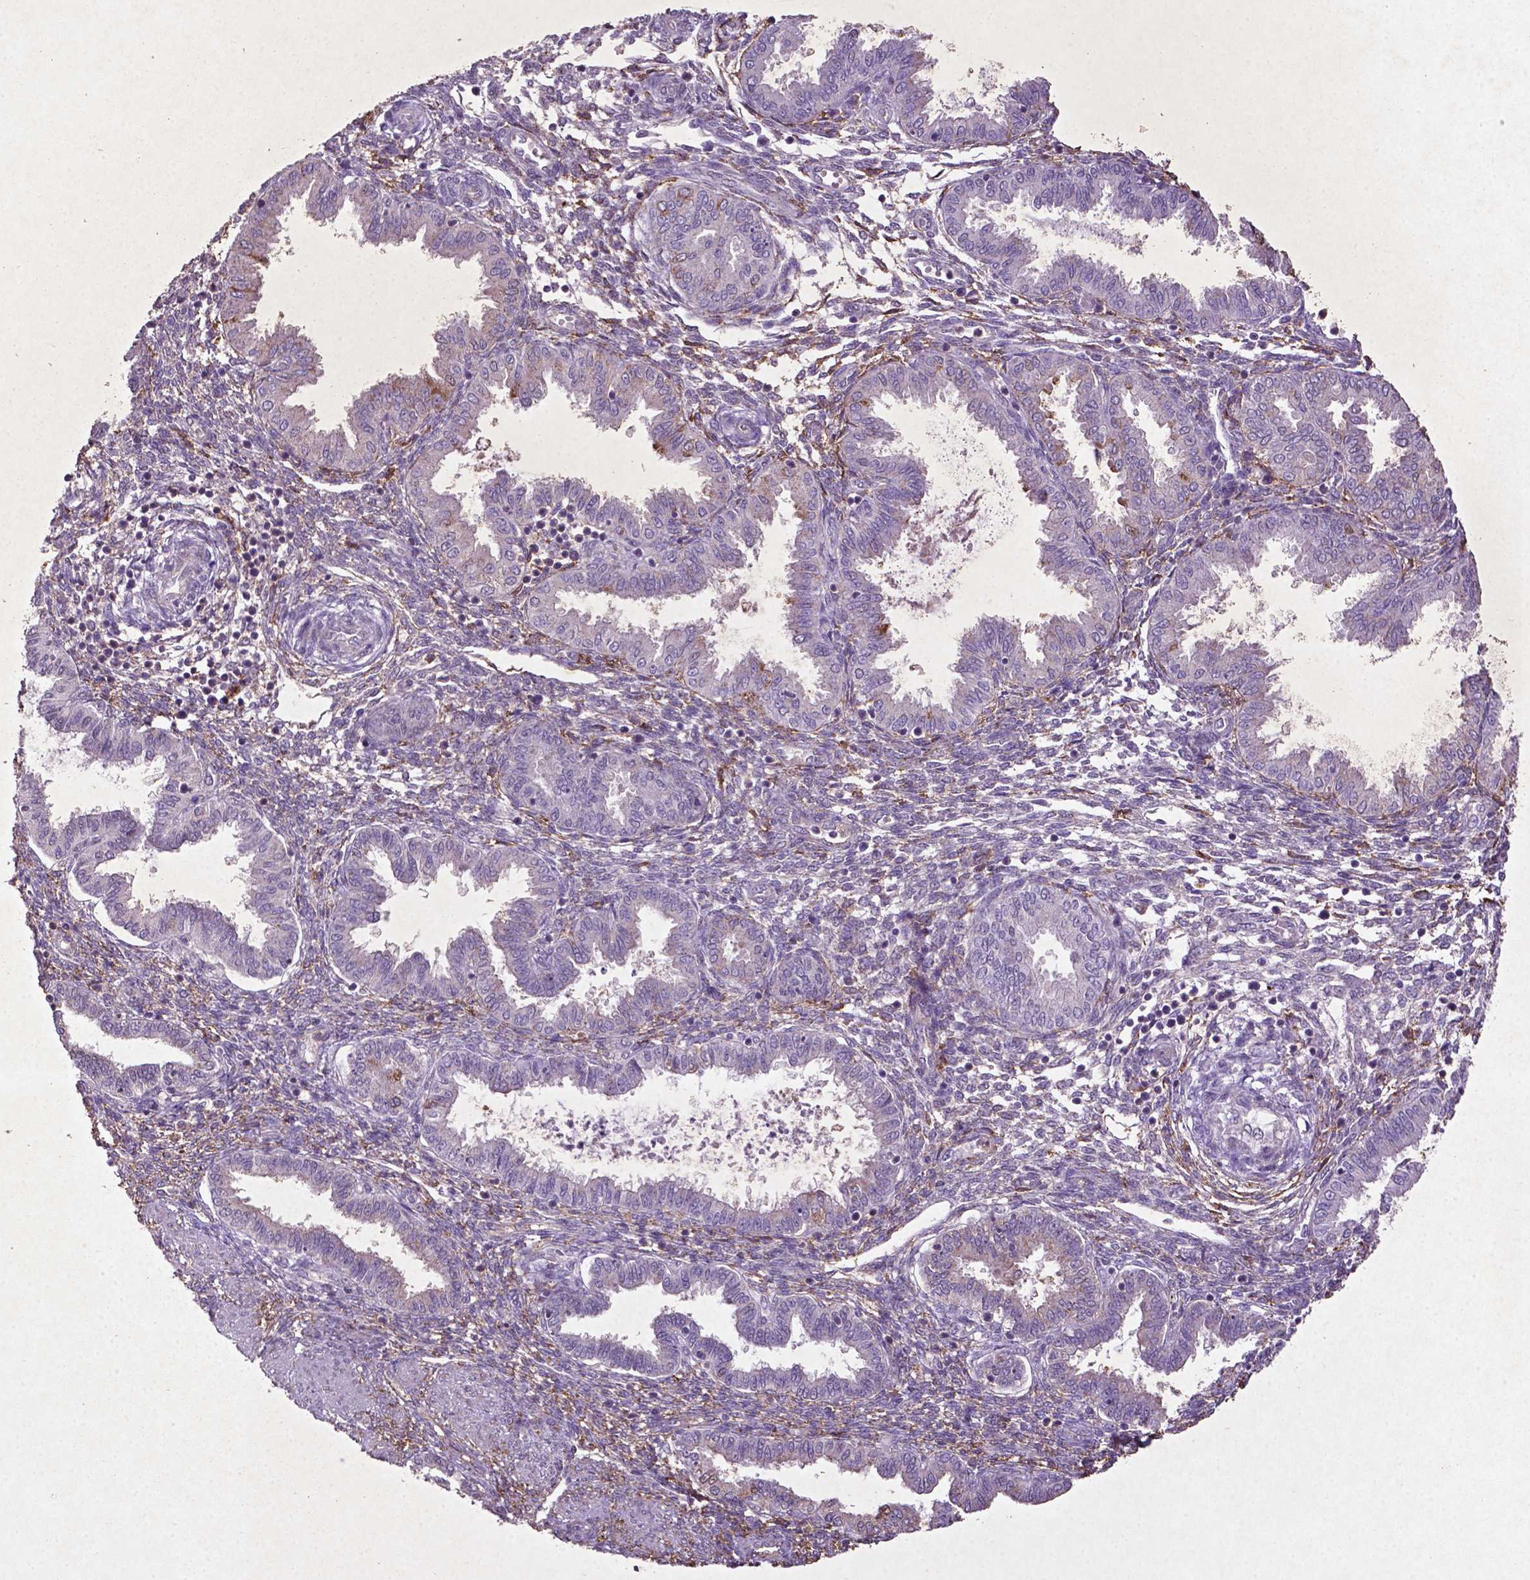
{"staining": {"intensity": "weak", "quantity": "25%-75%", "location": "cytoplasmic/membranous"}, "tissue": "endometrium", "cell_type": "Cells in endometrial stroma", "image_type": "normal", "snomed": [{"axis": "morphology", "description": "Normal tissue, NOS"}, {"axis": "topography", "description": "Endometrium"}], "caption": "Immunohistochemistry (IHC) of unremarkable endometrium shows low levels of weak cytoplasmic/membranous staining in about 25%-75% of cells in endometrial stroma. (Stains: DAB (3,3'-diaminobenzidine) in brown, nuclei in blue, Microscopy: brightfield microscopy at high magnification).", "gene": "MTOR", "patient": {"sex": "female", "age": 33}}